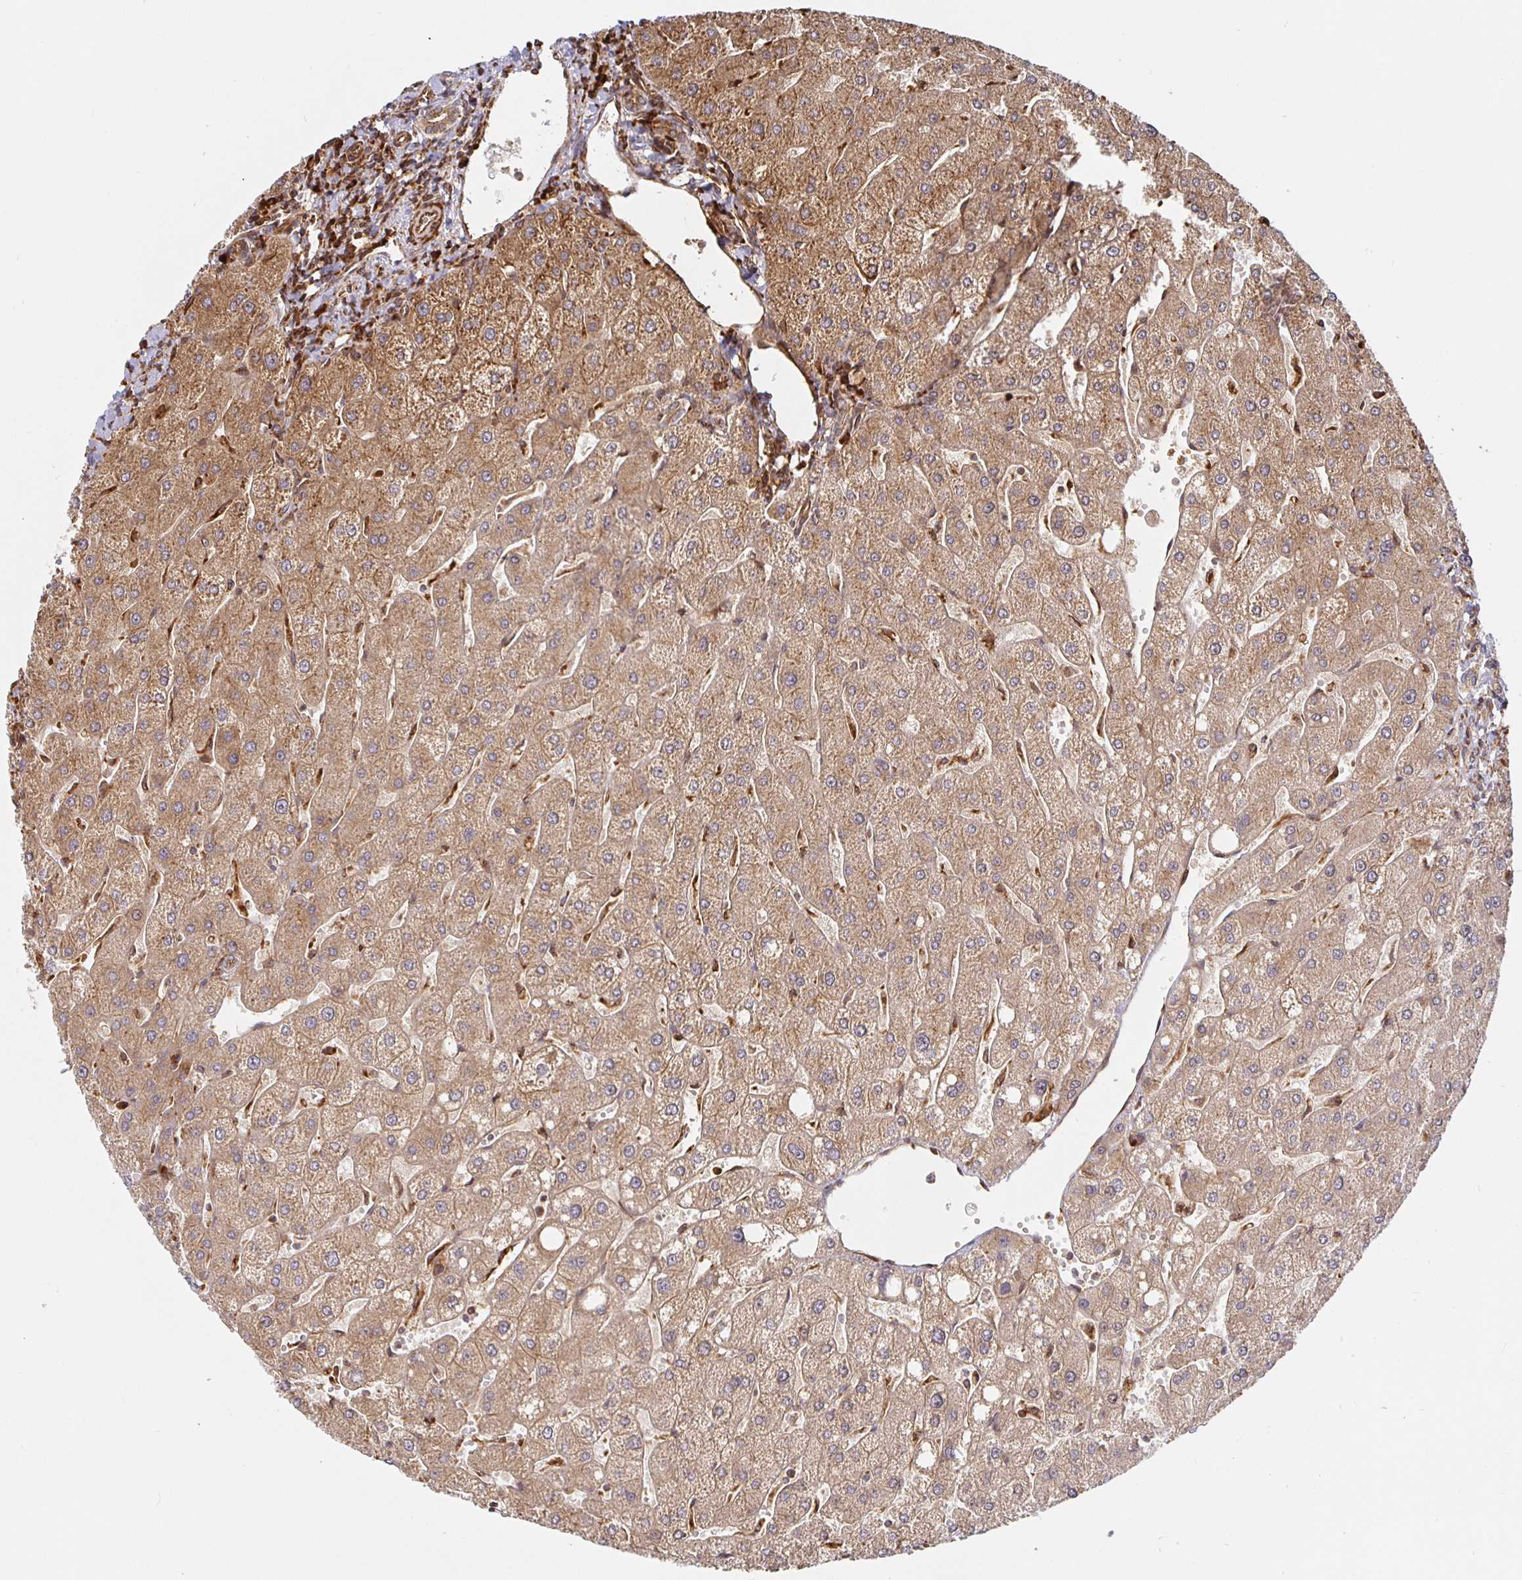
{"staining": {"intensity": "moderate", "quantity": ">75%", "location": "cytoplasmic/membranous"}, "tissue": "liver", "cell_type": "Cholangiocytes", "image_type": "normal", "snomed": [{"axis": "morphology", "description": "Normal tissue, NOS"}, {"axis": "topography", "description": "Liver"}], "caption": "IHC (DAB) staining of benign liver displays moderate cytoplasmic/membranous protein staining in about >75% of cholangiocytes. The staining is performed using DAB (3,3'-diaminobenzidine) brown chromogen to label protein expression. The nuclei are counter-stained blue using hematoxylin.", "gene": "STRAP", "patient": {"sex": "male", "age": 67}}